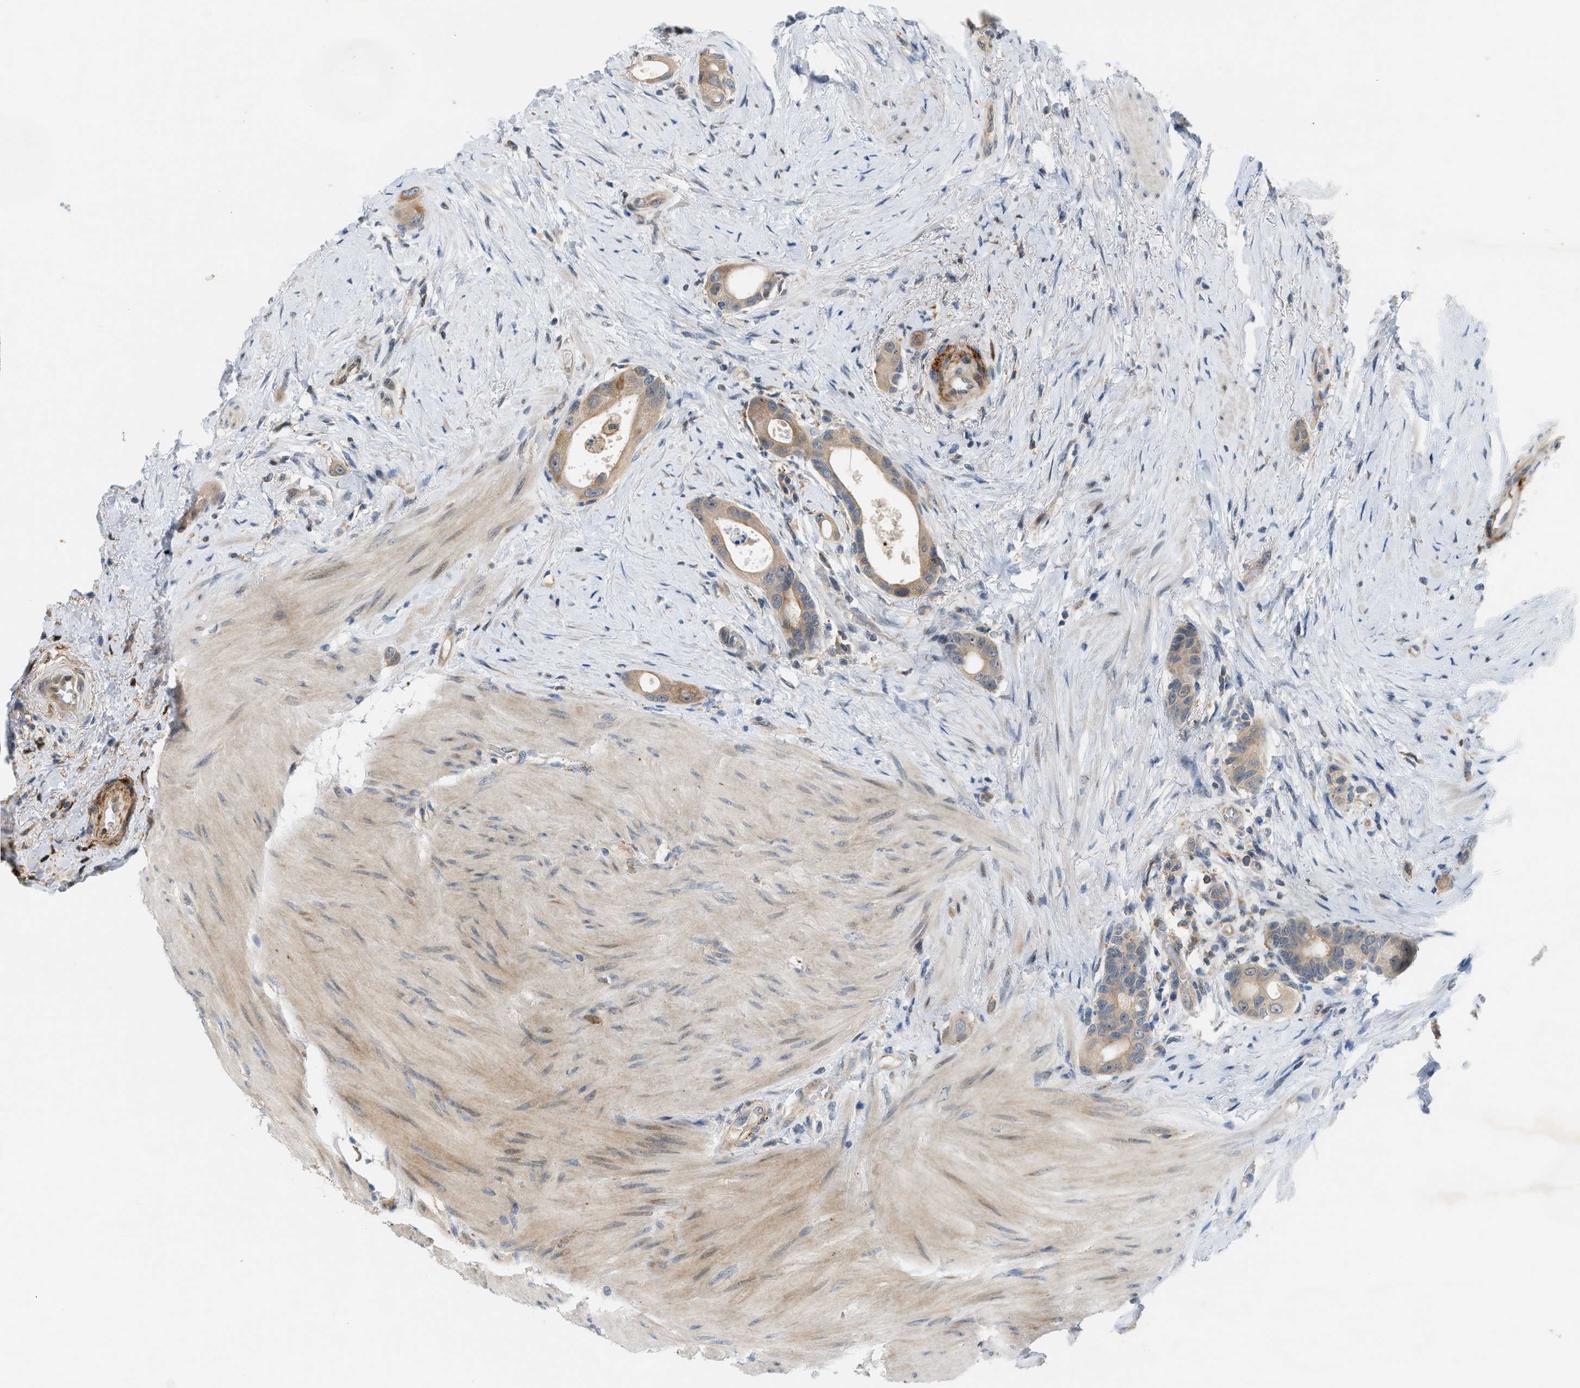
{"staining": {"intensity": "weak", "quantity": ">75%", "location": "cytoplasmic/membranous"}, "tissue": "colorectal cancer", "cell_type": "Tumor cells", "image_type": "cancer", "snomed": [{"axis": "morphology", "description": "Adenocarcinoma, NOS"}, {"axis": "topography", "description": "Rectum"}], "caption": "The micrograph displays staining of colorectal cancer, revealing weak cytoplasmic/membranous protein positivity (brown color) within tumor cells. (Brightfield microscopy of DAB IHC at high magnification).", "gene": "PDCL3", "patient": {"sex": "male", "age": 51}}